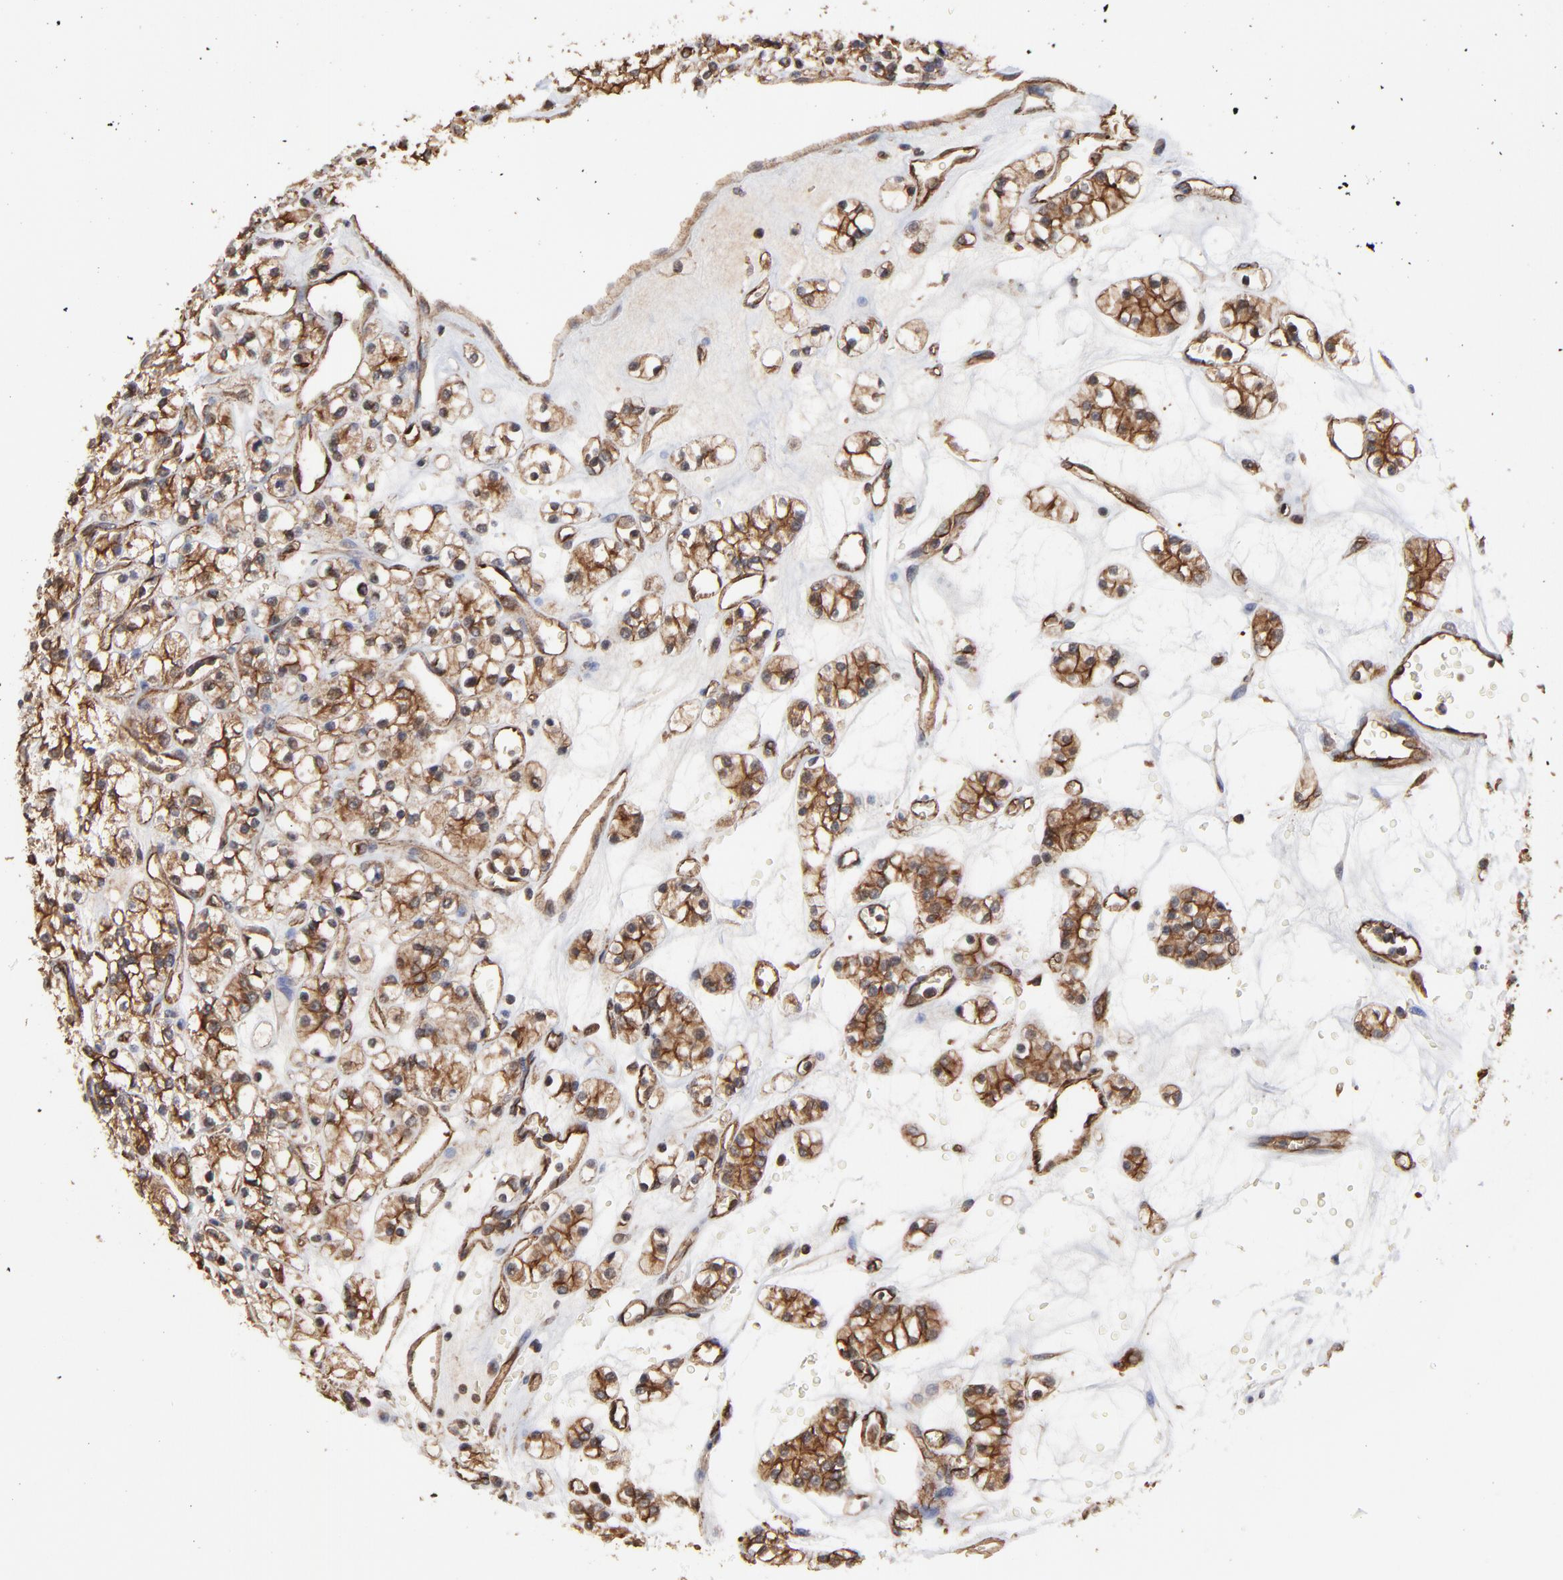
{"staining": {"intensity": "moderate", "quantity": ">75%", "location": "cytoplasmic/membranous"}, "tissue": "renal cancer", "cell_type": "Tumor cells", "image_type": "cancer", "snomed": [{"axis": "morphology", "description": "Adenocarcinoma, NOS"}, {"axis": "topography", "description": "Kidney"}], "caption": "Protein staining of renal cancer (adenocarcinoma) tissue exhibits moderate cytoplasmic/membranous positivity in approximately >75% of tumor cells. The protein of interest is stained brown, and the nuclei are stained in blue (DAB (3,3'-diaminobenzidine) IHC with brightfield microscopy, high magnification).", "gene": "ARMT1", "patient": {"sex": "female", "age": 62}}